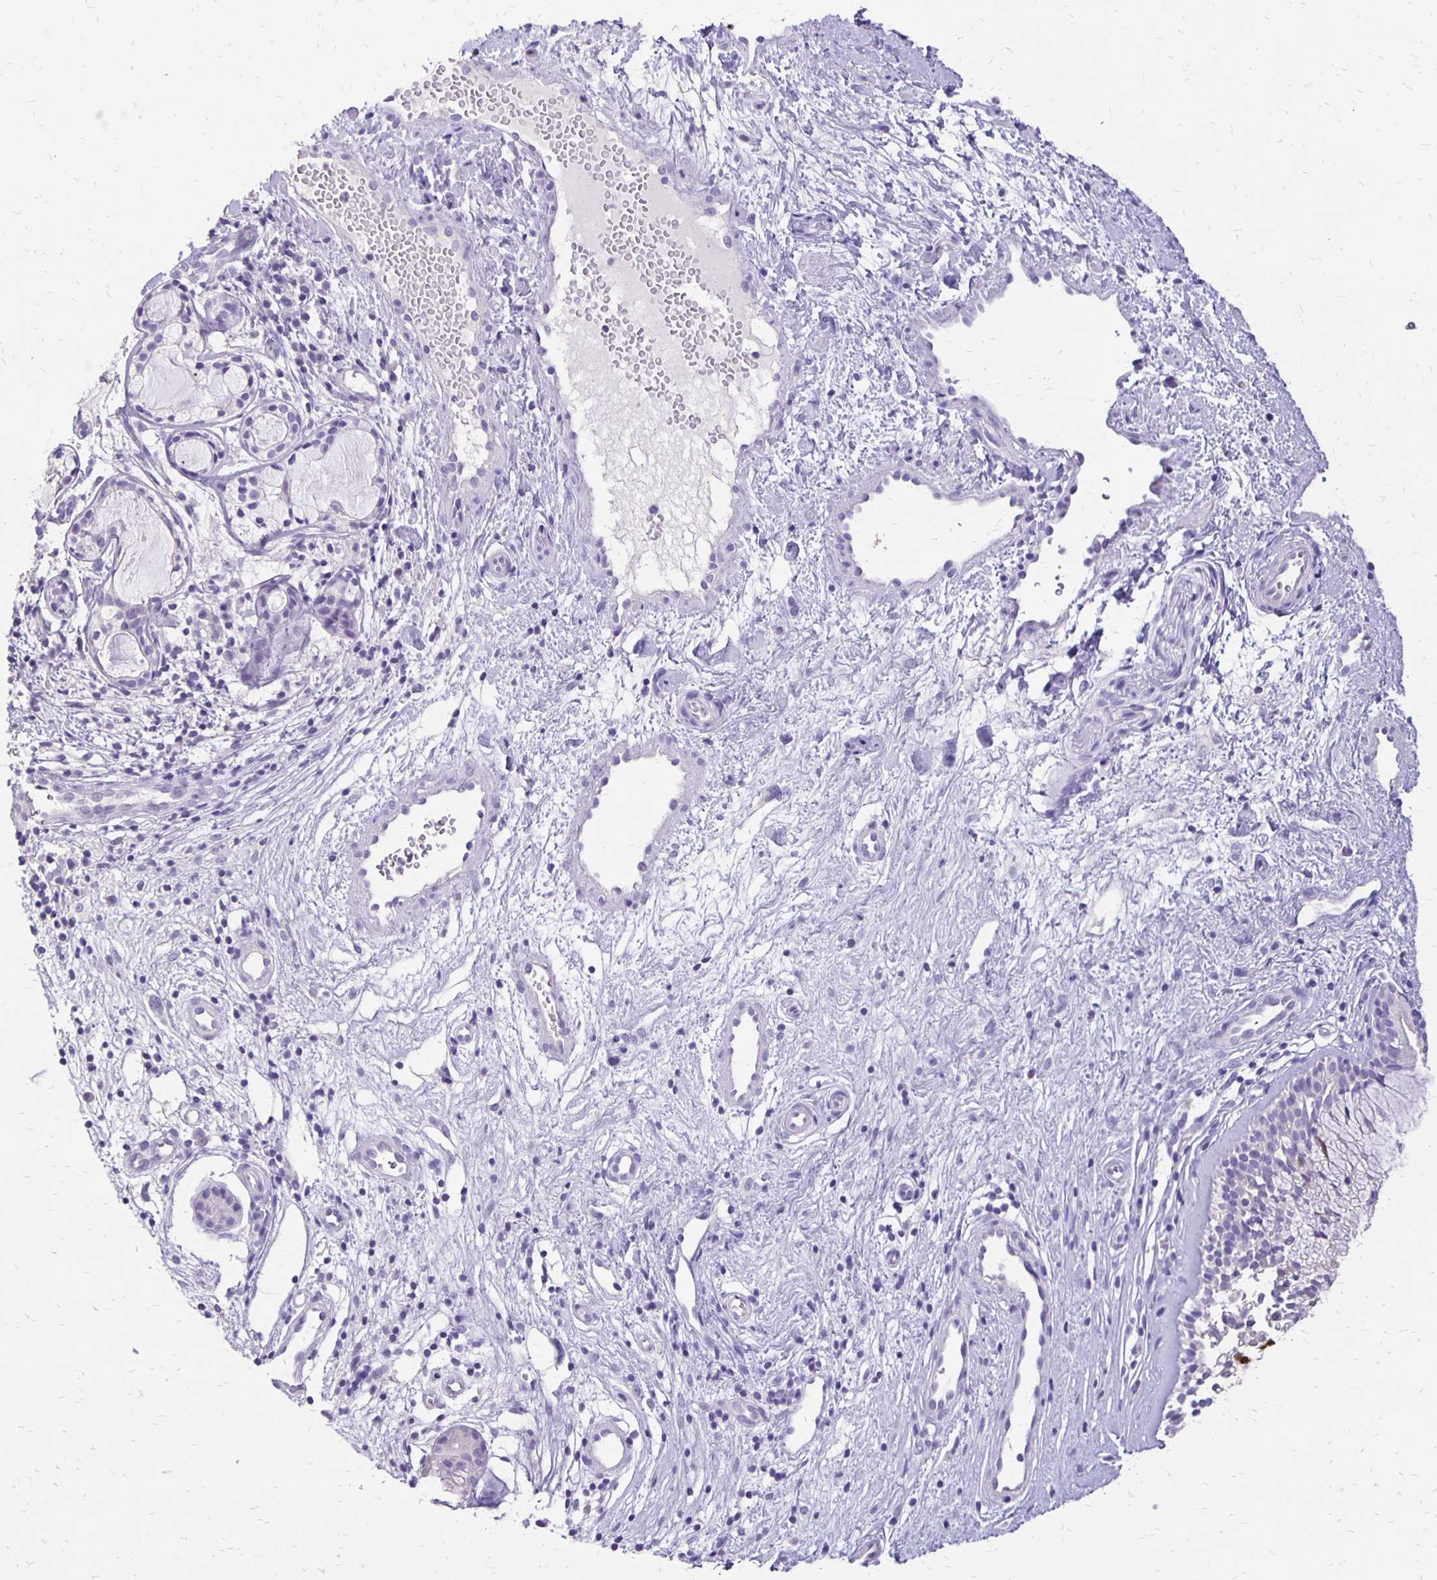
{"staining": {"intensity": "moderate", "quantity": "25%-75%", "location": "cytoplasmic/membranous"}, "tissue": "nasopharynx", "cell_type": "Respiratory epithelial cells", "image_type": "normal", "snomed": [{"axis": "morphology", "description": "Normal tissue, NOS"}, {"axis": "topography", "description": "Nasopharynx"}], "caption": "IHC (DAB) staining of normal nasopharynx reveals moderate cytoplasmic/membranous protein positivity in approximately 25%-75% of respiratory epithelial cells.", "gene": "ANKRD45", "patient": {"sex": "male", "age": 32}}